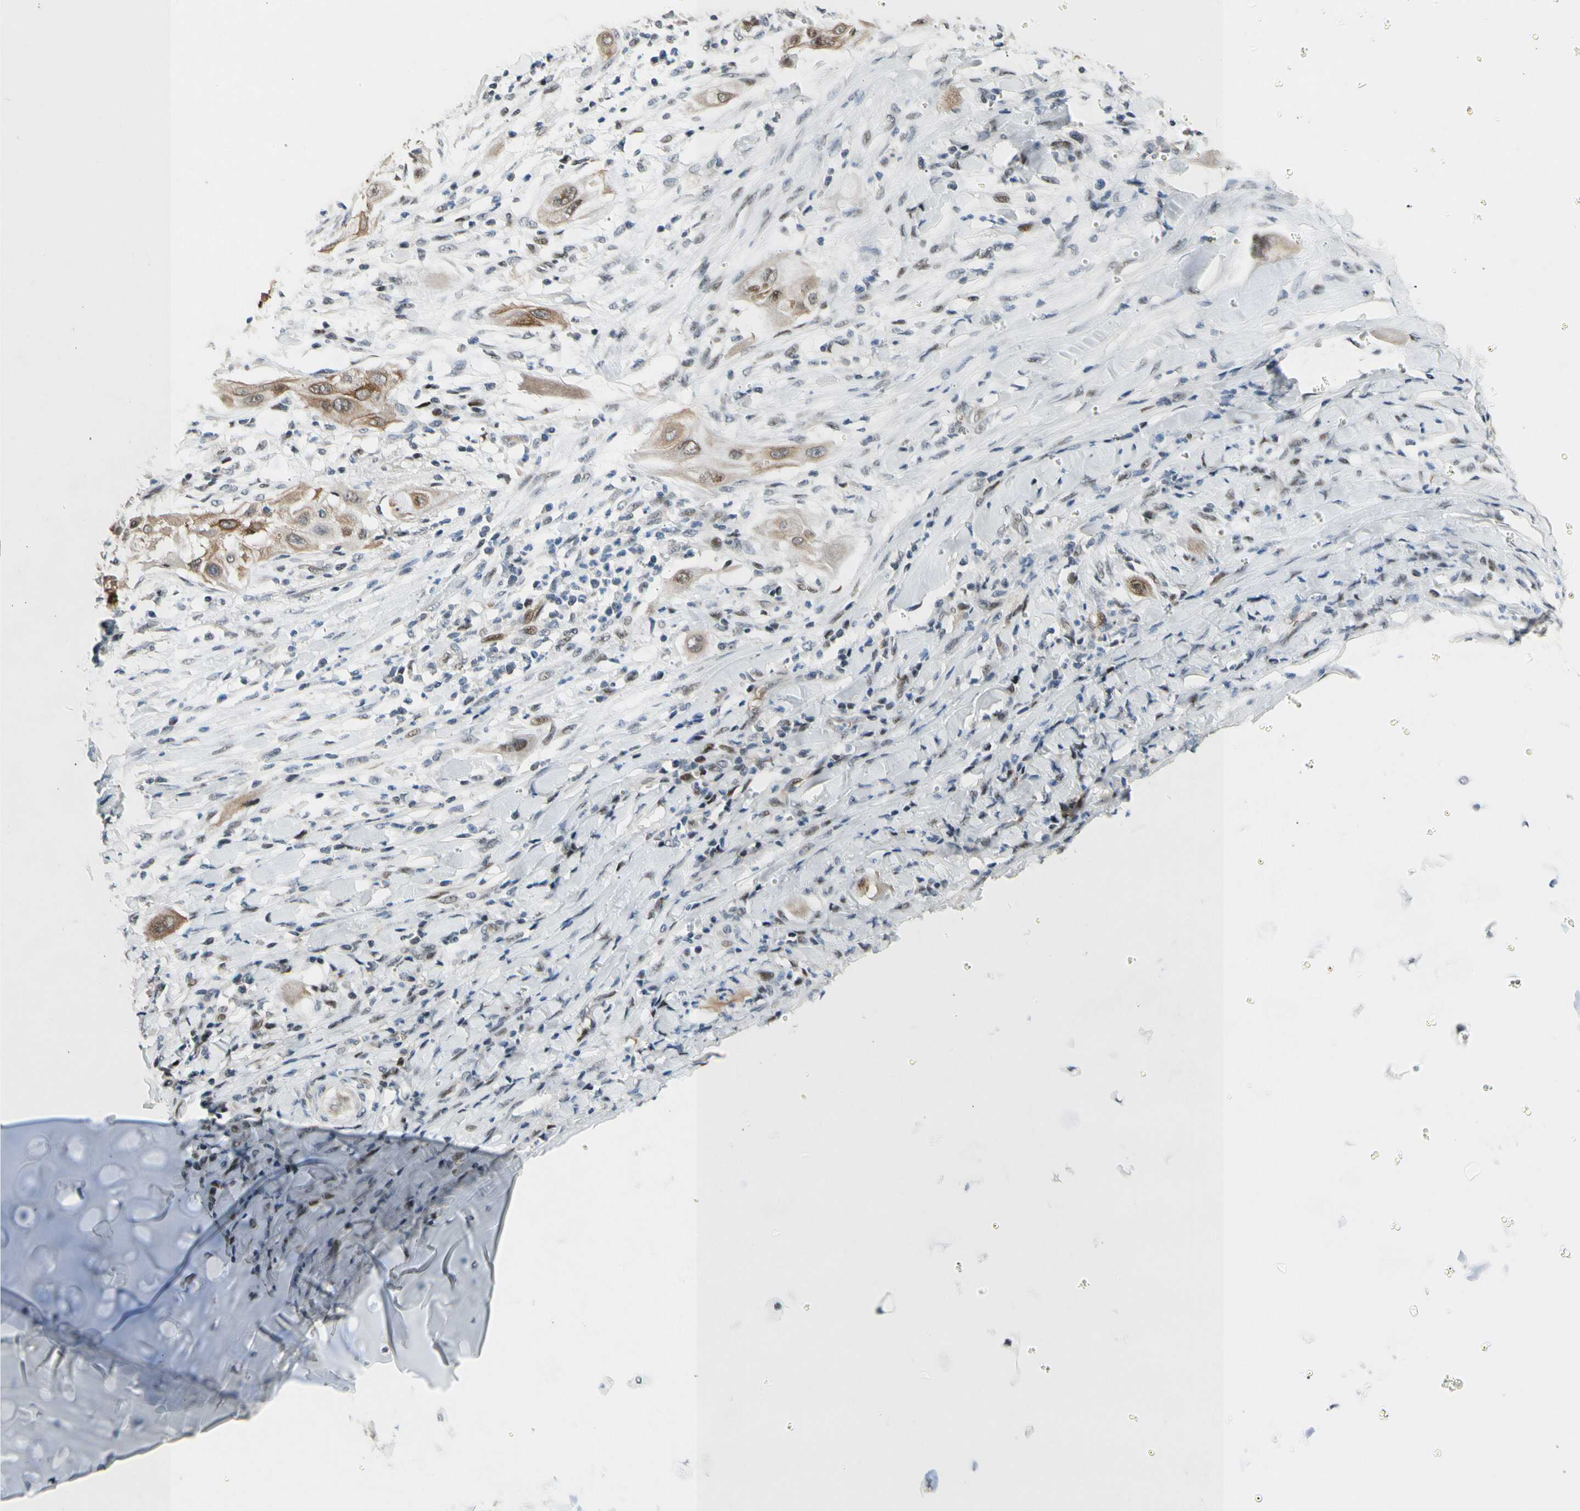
{"staining": {"intensity": "moderate", "quantity": ">75%", "location": "cytoplasmic/membranous"}, "tissue": "lung cancer", "cell_type": "Tumor cells", "image_type": "cancer", "snomed": [{"axis": "morphology", "description": "Squamous cell carcinoma, NOS"}, {"axis": "topography", "description": "Lung"}], "caption": "There is medium levels of moderate cytoplasmic/membranous positivity in tumor cells of lung cancer (squamous cell carcinoma), as demonstrated by immunohistochemical staining (brown color).", "gene": "ZNF184", "patient": {"sex": "female", "age": 47}}